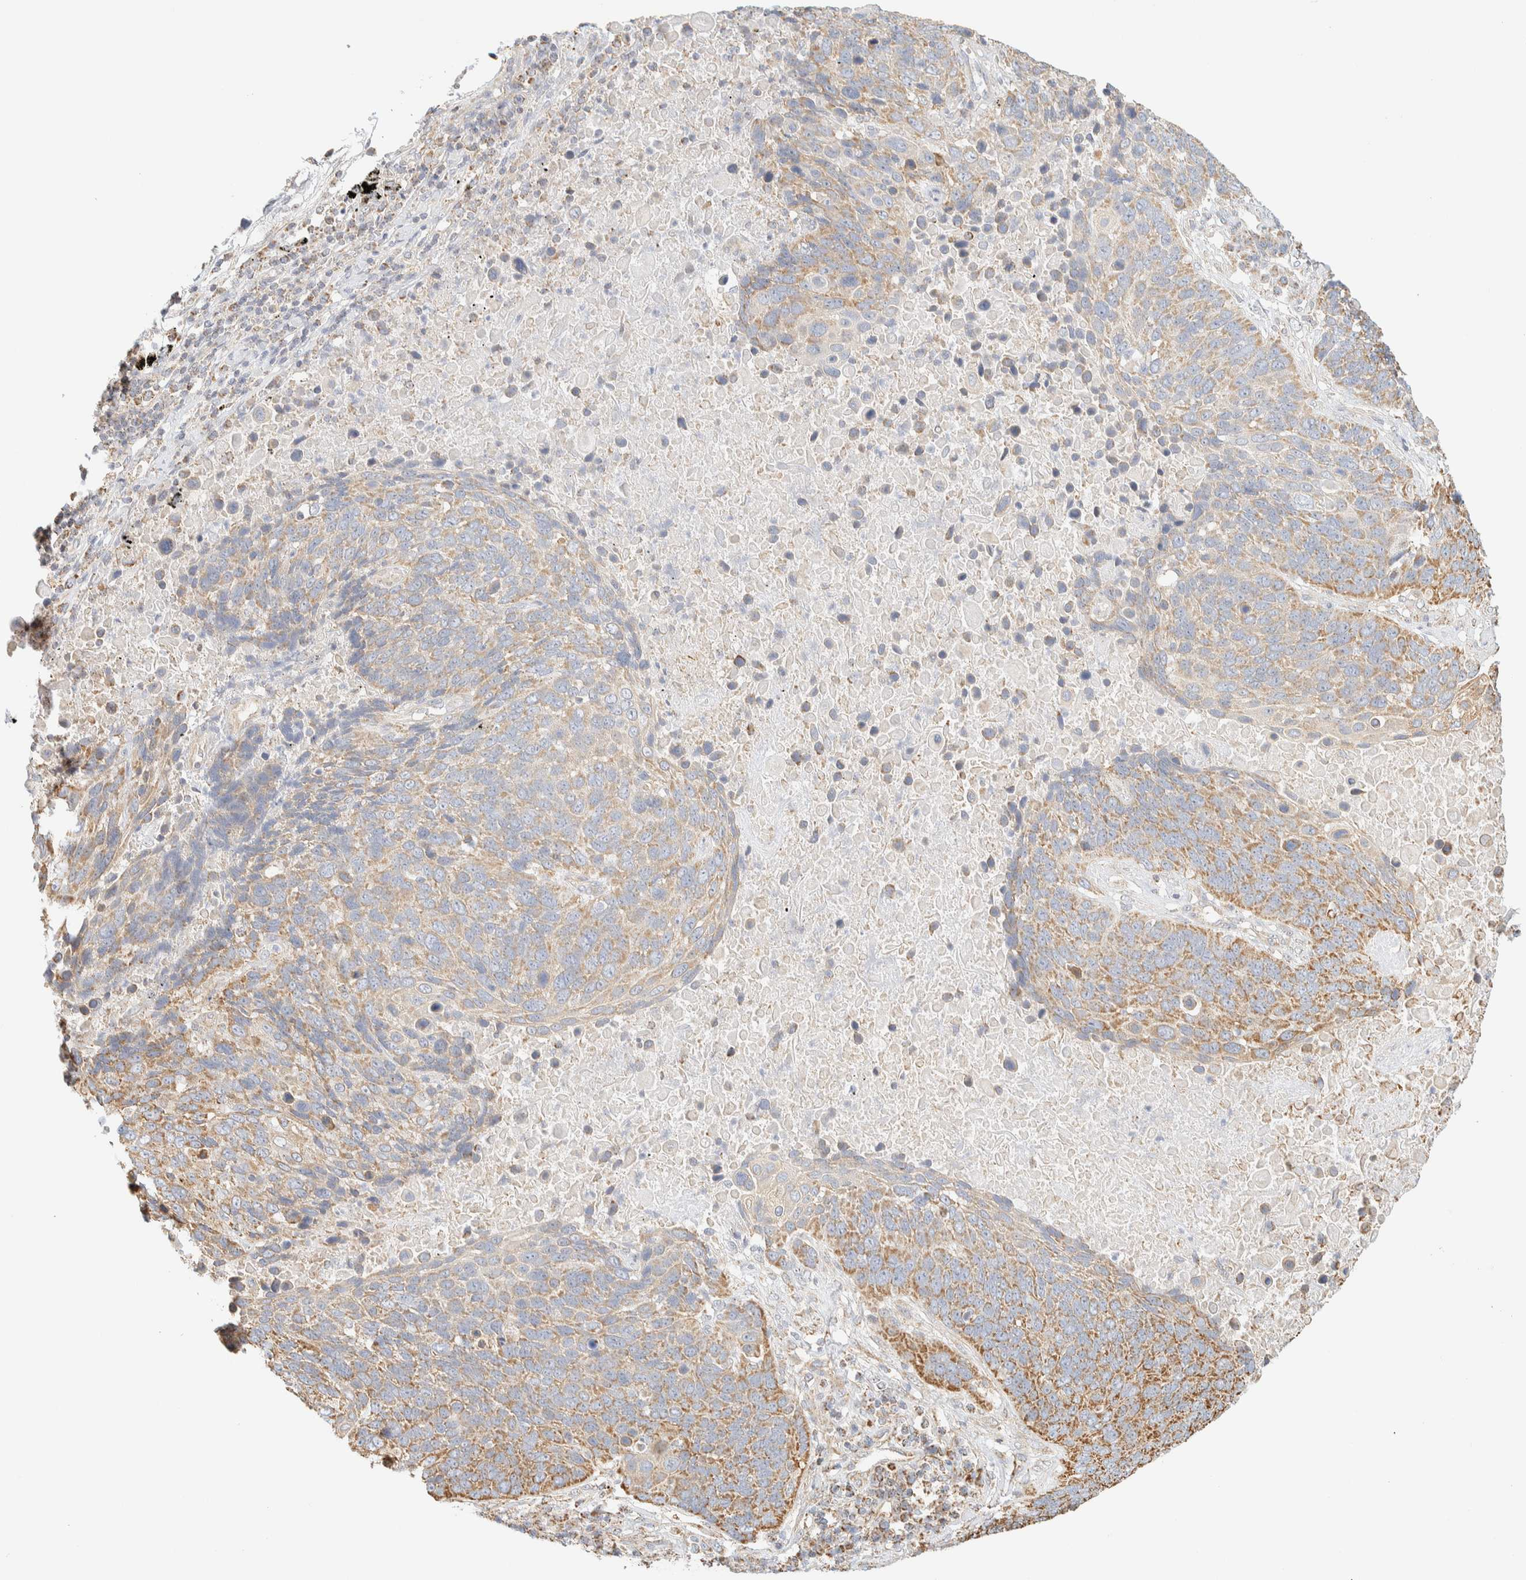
{"staining": {"intensity": "moderate", "quantity": "25%-75%", "location": "cytoplasmic/membranous"}, "tissue": "lung cancer", "cell_type": "Tumor cells", "image_type": "cancer", "snomed": [{"axis": "morphology", "description": "Squamous cell carcinoma, NOS"}, {"axis": "topography", "description": "Lung"}], "caption": "Tumor cells demonstrate medium levels of moderate cytoplasmic/membranous positivity in about 25%-75% of cells in squamous cell carcinoma (lung).", "gene": "APBB2", "patient": {"sex": "male", "age": 66}}